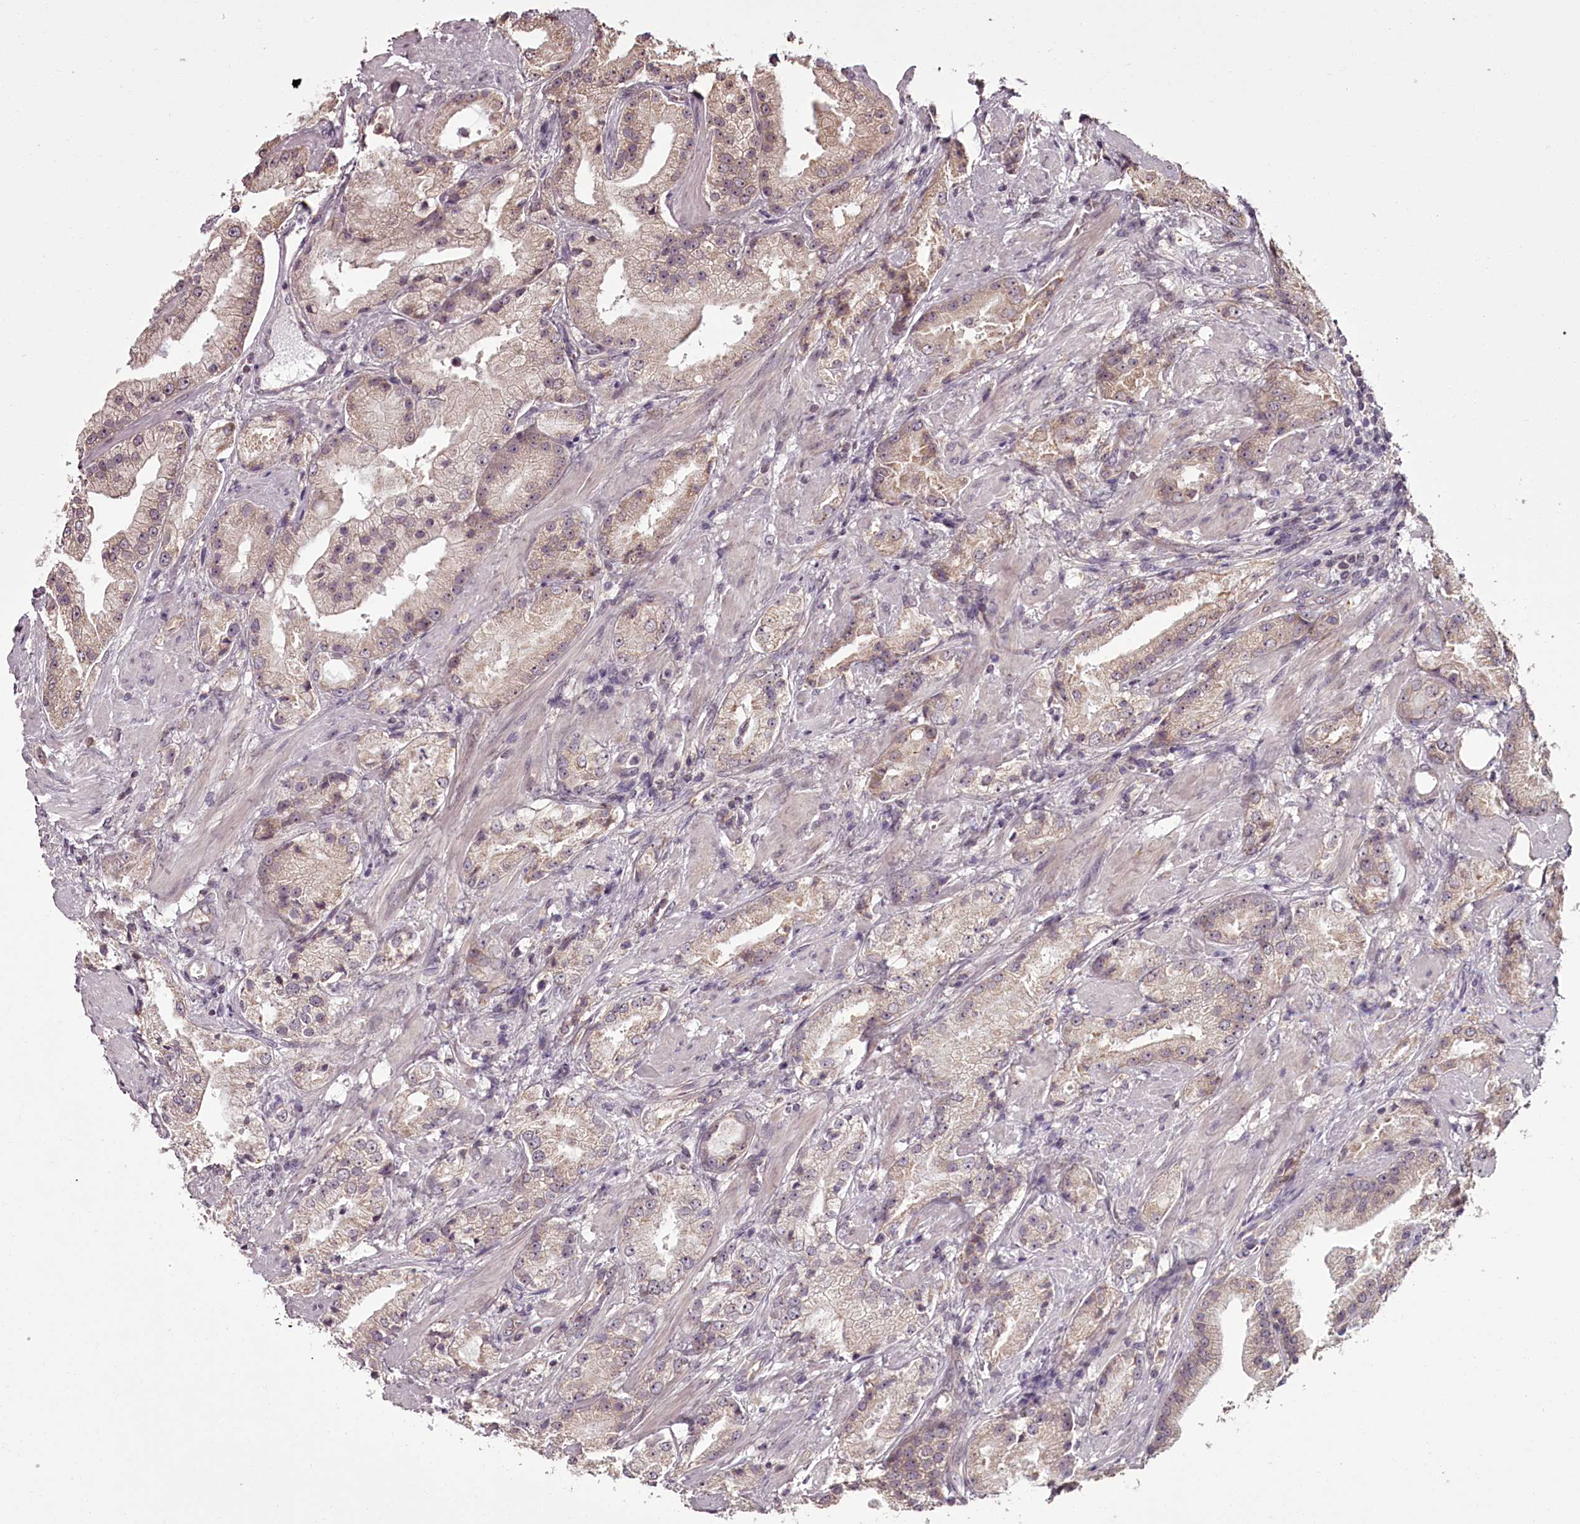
{"staining": {"intensity": "negative", "quantity": "none", "location": "none"}, "tissue": "prostate cancer", "cell_type": "Tumor cells", "image_type": "cancer", "snomed": [{"axis": "morphology", "description": "Adenocarcinoma, Low grade"}, {"axis": "topography", "description": "Prostate"}], "caption": "This histopathology image is of prostate cancer (adenocarcinoma (low-grade)) stained with immunohistochemistry to label a protein in brown with the nuclei are counter-stained blue. There is no staining in tumor cells.", "gene": "CCDC92", "patient": {"sex": "male", "age": 67}}